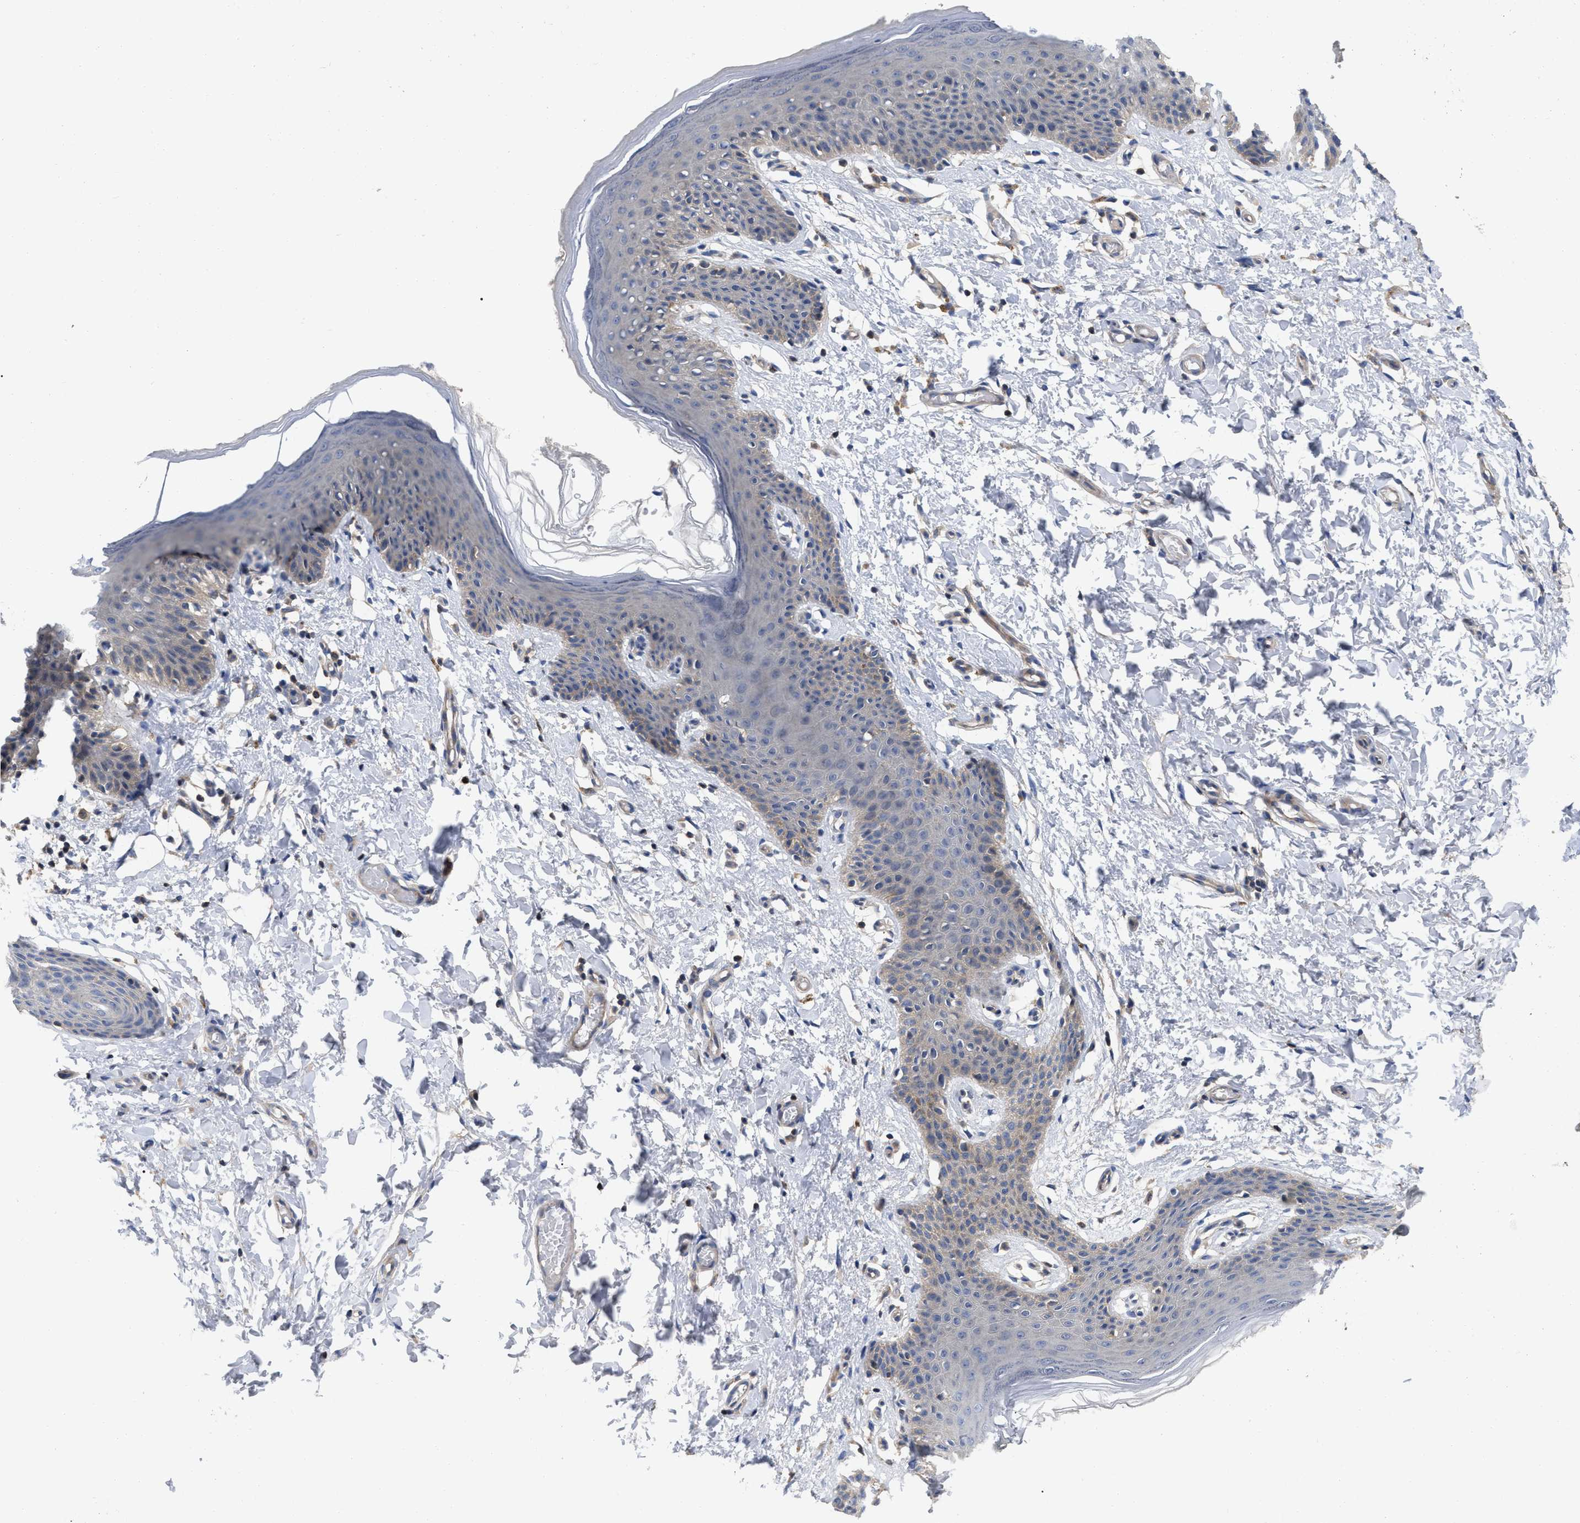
{"staining": {"intensity": "moderate", "quantity": "<25%", "location": "cytoplasmic/membranous"}, "tissue": "skin", "cell_type": "Epidermal cells", "image_type": "normal", "snomed": [{"axis": "morphology", "description": "Normal tissue, NOS"}, {"axis": "topography", "description": "Vulva"}], "caption": "Immunohistochemistry (IHC) micrograph of normal skin: skin stained using immunohistochemistry displays low levels of moderate protein expression localized specifically in the cytoplasmic/membranous of epidermal cells, appearing as a cytoplasmic/membranous brown color.", "gene": "RAP1GDS1", "patient": {"sex": "female", "age": 66}}